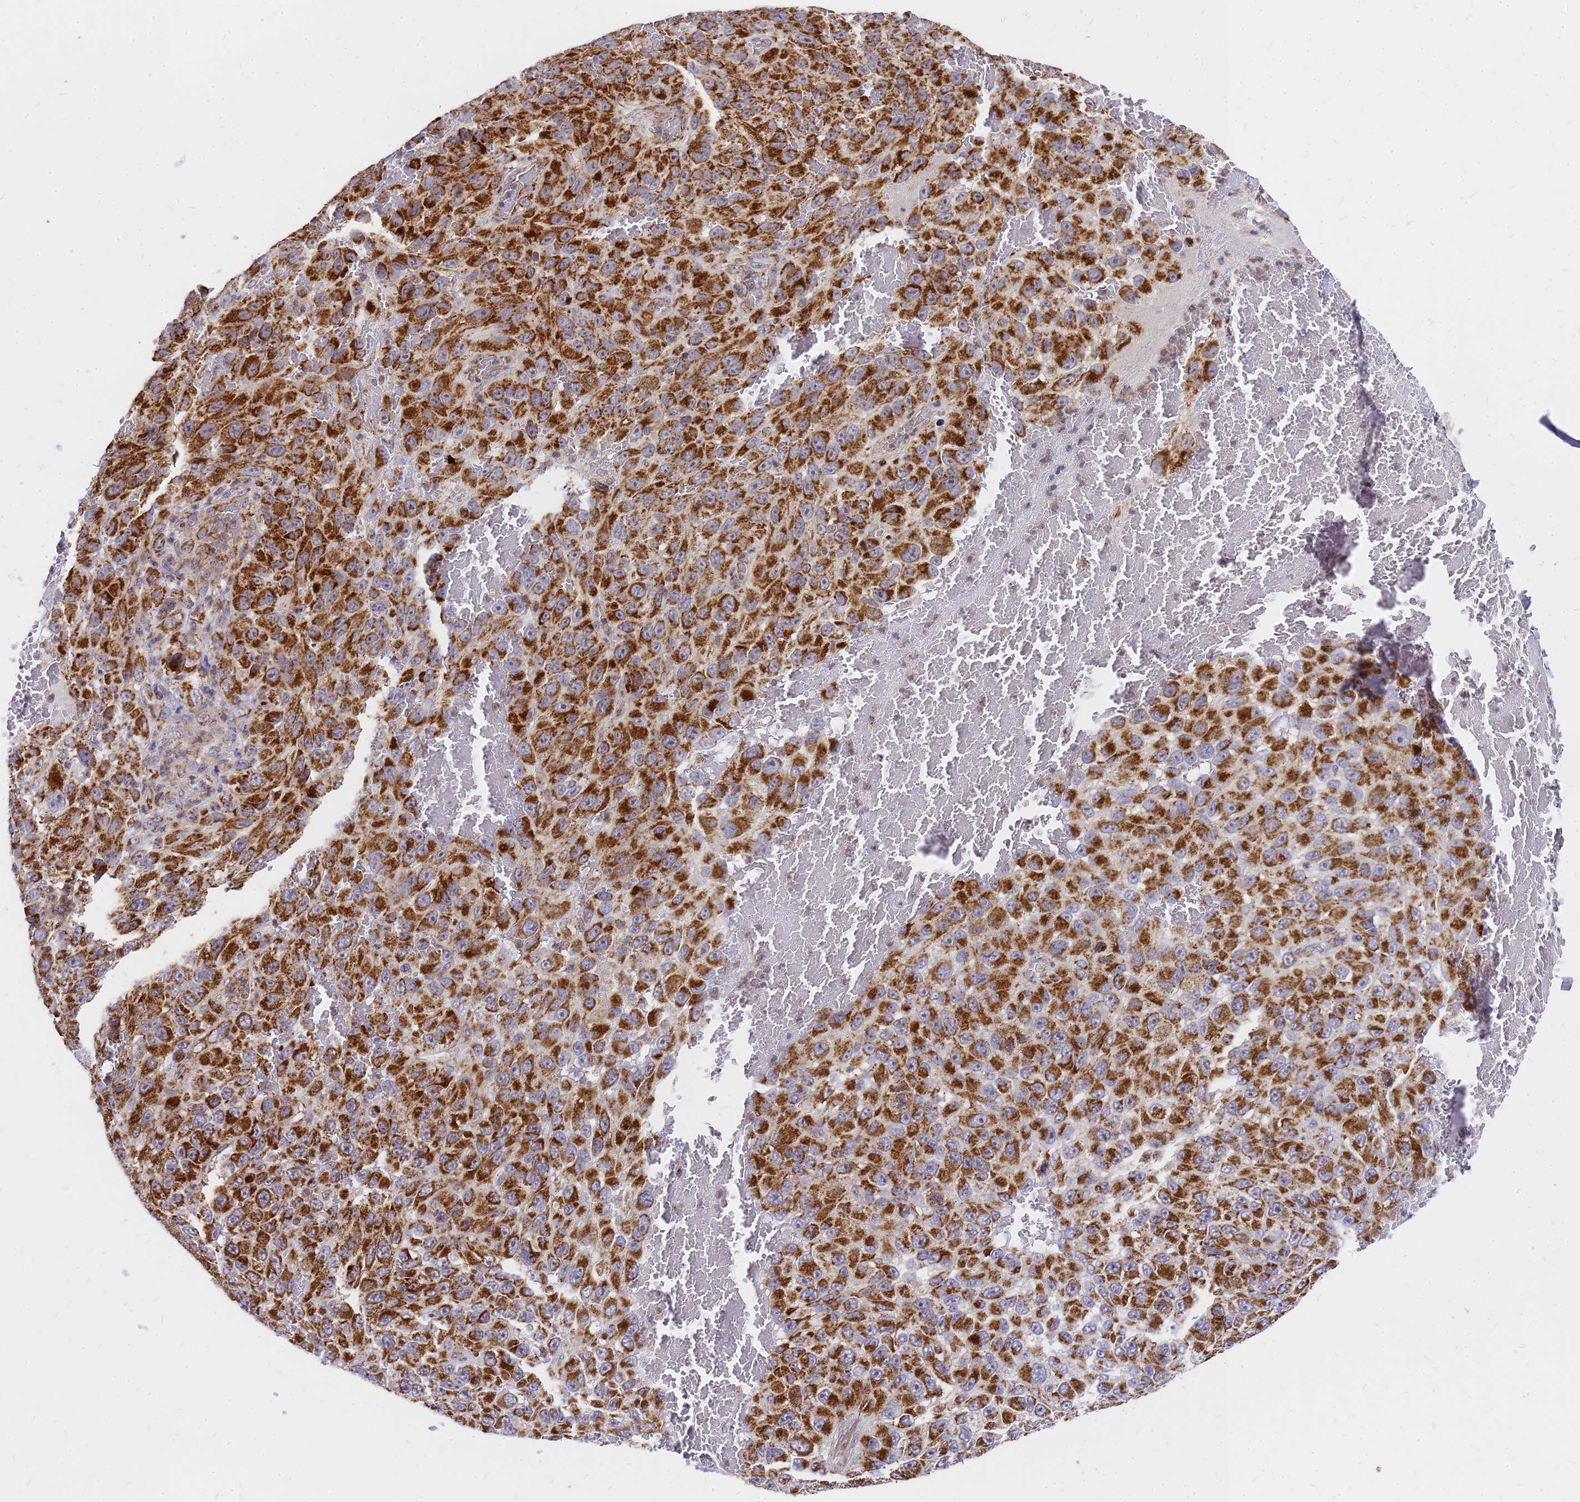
{"staining": {"intensity": "strong", "quantity": ">75%", "location": "cytoplasmic/membranous"}, "tissue": "melanoma", "cell_type": "Tumor cells", "image_type": "cancer", "snomed": [{"axis": "morphology", "description": "Normal tissue, NOS"}, {"axis": "morphology", "description": "Malignant melanoma, NOS"}, {"axis": "topography", "description": "Skin"}], "caption": "Malignant melanoma stained for a protein reveals strong cytoplasmic/membranous positivity in tumor cells.", "gene": "MRPS26", "patient": {"sex": "female", "age": 96}}